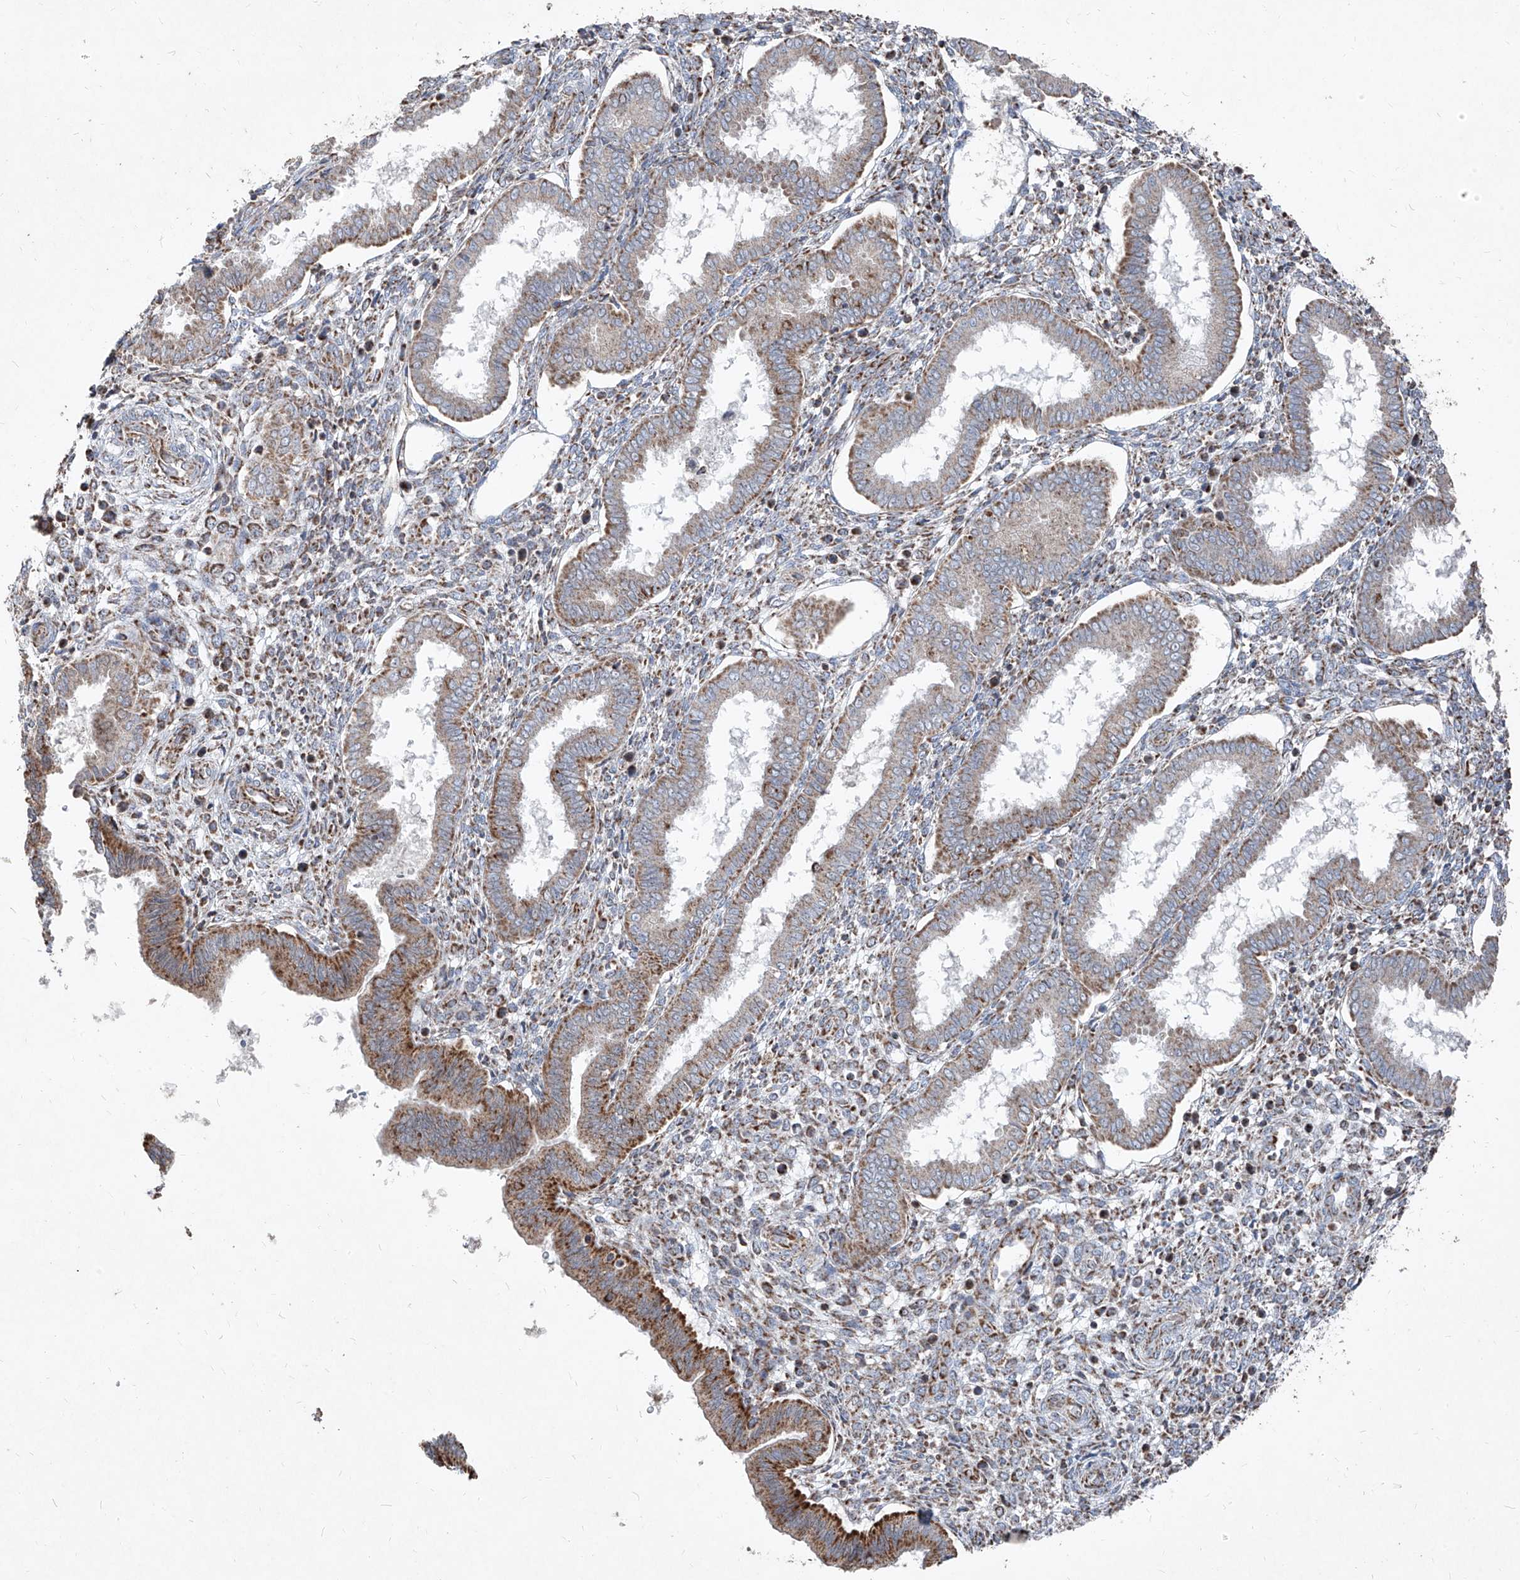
{"staining": {"intensity": "moderate", "quantity": "<25%", "location": "cytoplasmic/membranous"}, "tissue": "endometrium", "cell_type": "Cells in endometrial stroma", "image_type": "normal", "snomed": [{"axis": "morphology", "description": "Normal tissue, NOS"}, {"axis": "topography", "description": "Endometrium"}], "caption": "Protein expression analysis of benign endometrium exhibits moderate cytoplasmic/membranous positivity in about <25% of cells in endometrial stroma. (IHC, brightfield microscopy, high magnification).", "gene": "NDUFB3", "patient": {"sex": "female", "age": 24}}